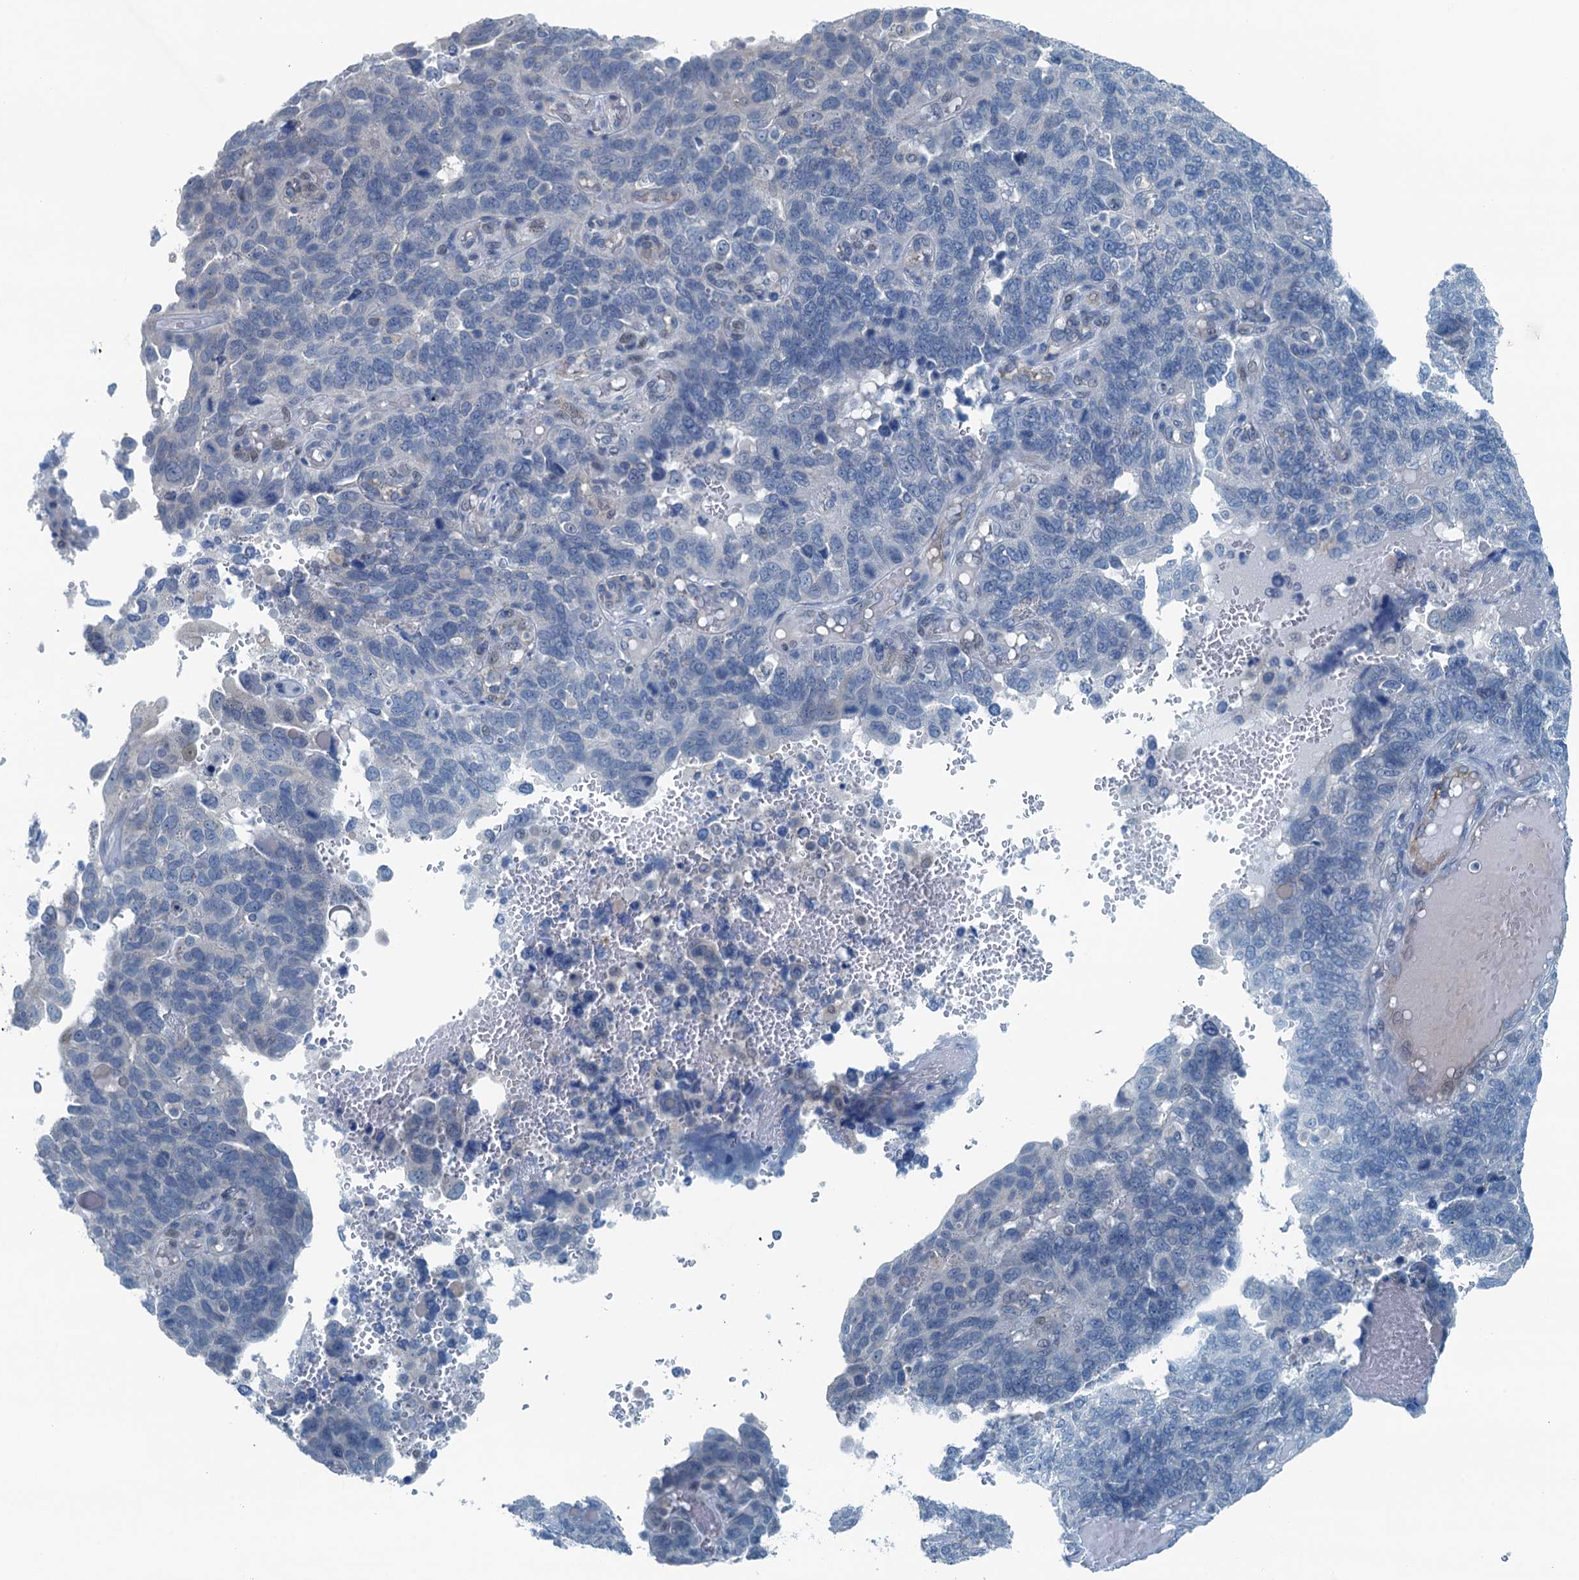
{"staining": {"intensity": "negative", "quantity": "none", "location": "none"}, "tissue": "endometrial cancer", "cell_type": "Tumor cells", "image_type": "cancer", "snomed": [{"axis": "morphology", "description": "Adenocarcinoma, NOS"}, {"axis": "topography", "description": "Endometrium"}], "caption": "IHC of human endometrial adenocarcinoma displays no expression in tumor cells.", "gene": "GFOD2", "patient": {"sex": "female", "age": 66}}